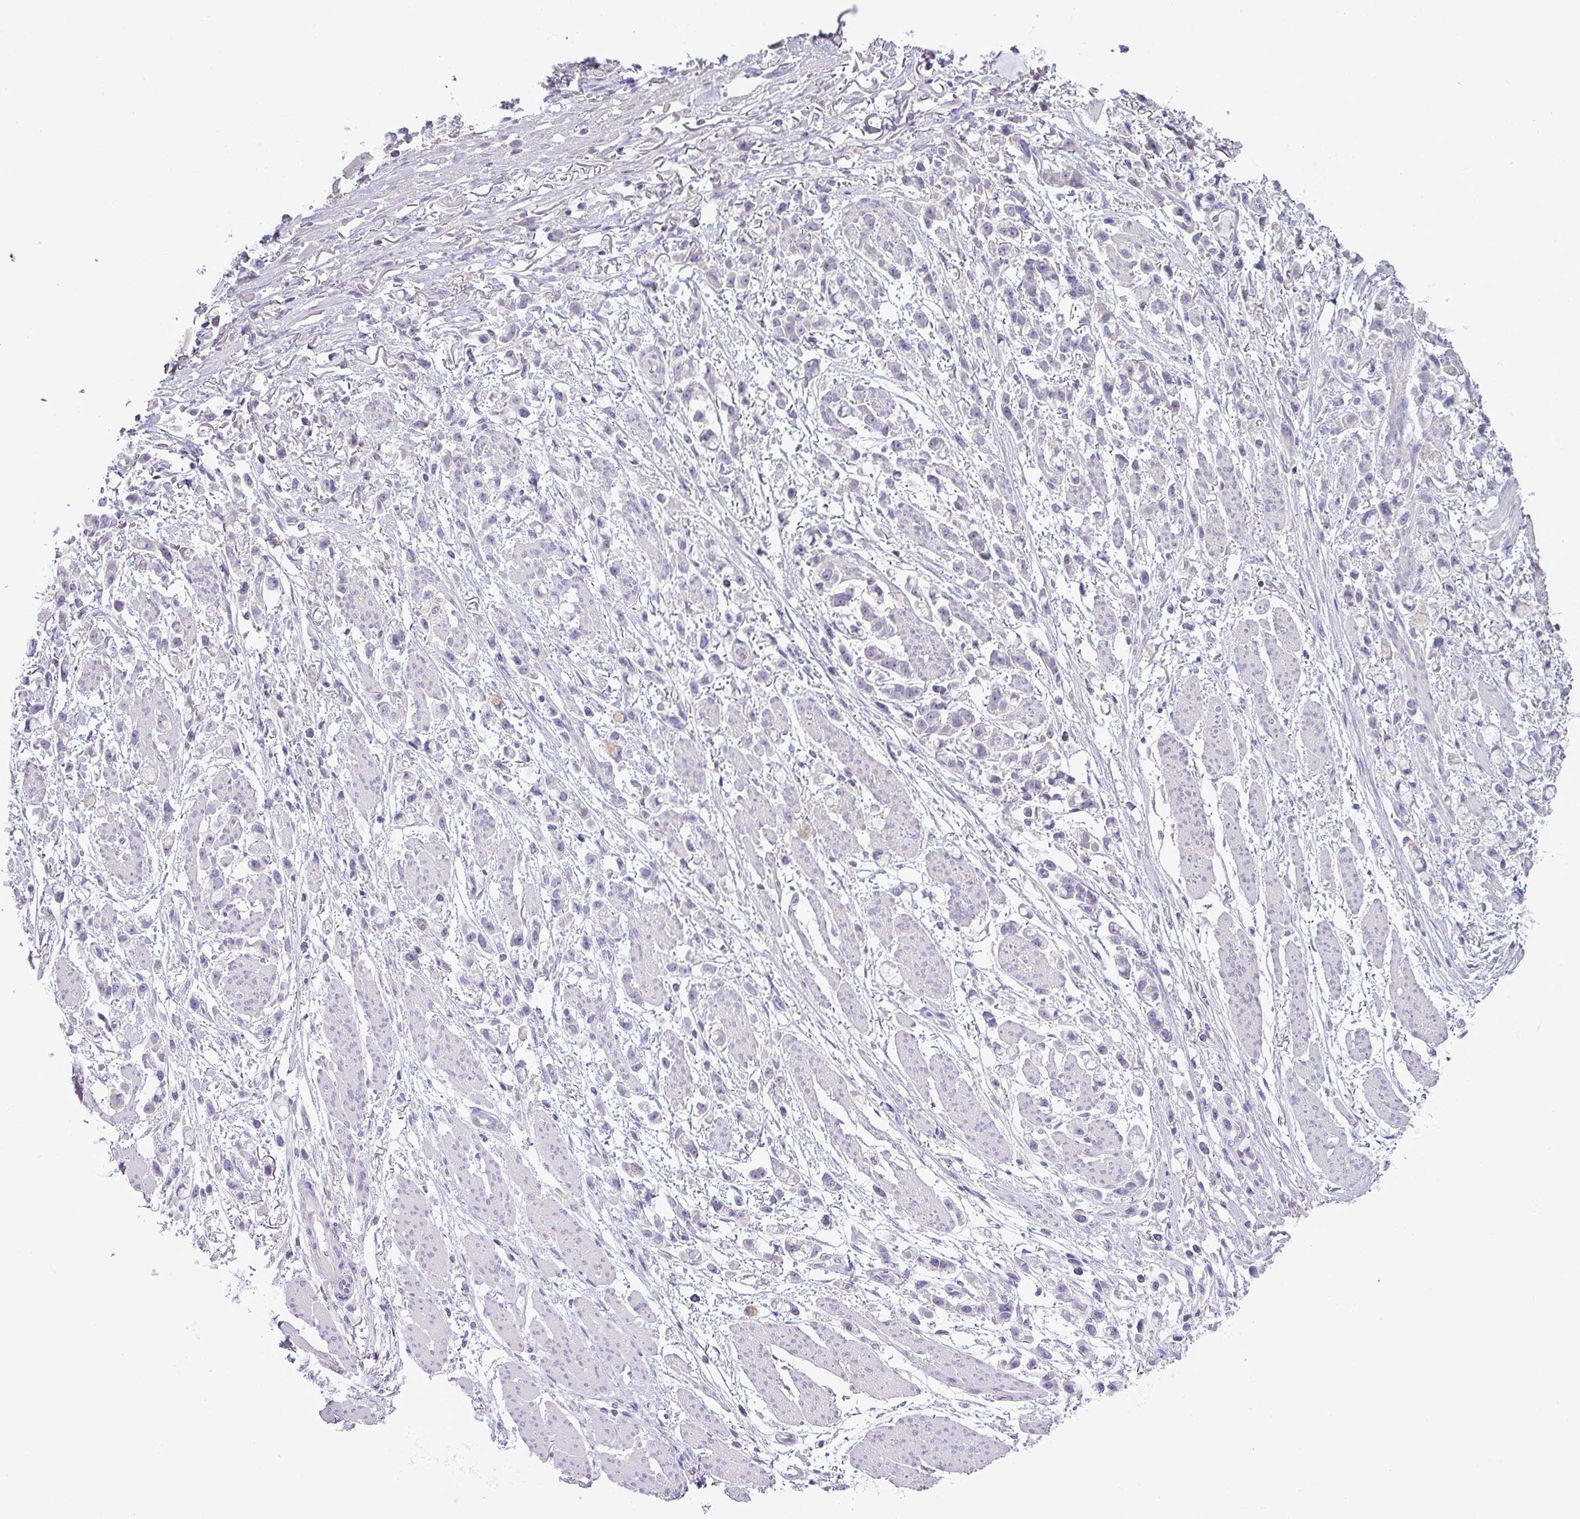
{"staining": {"intensity": "negative", "quantity": "none", "location": "none"}, "tissue": "stomach cancer", "cell_type": "Tumor cells", "image_type": "cancer", "snomed": [{"axis": "morphology", "description": "Adenocarcinoma, NOS"}, {"axis": "topography", "description": "Stomach"}], "caption": "IHC of human stomach cancer reveals no positivity in tumor cells.", "gene": "STAT5A", "patient": {"sex": "female", "age": 81}}